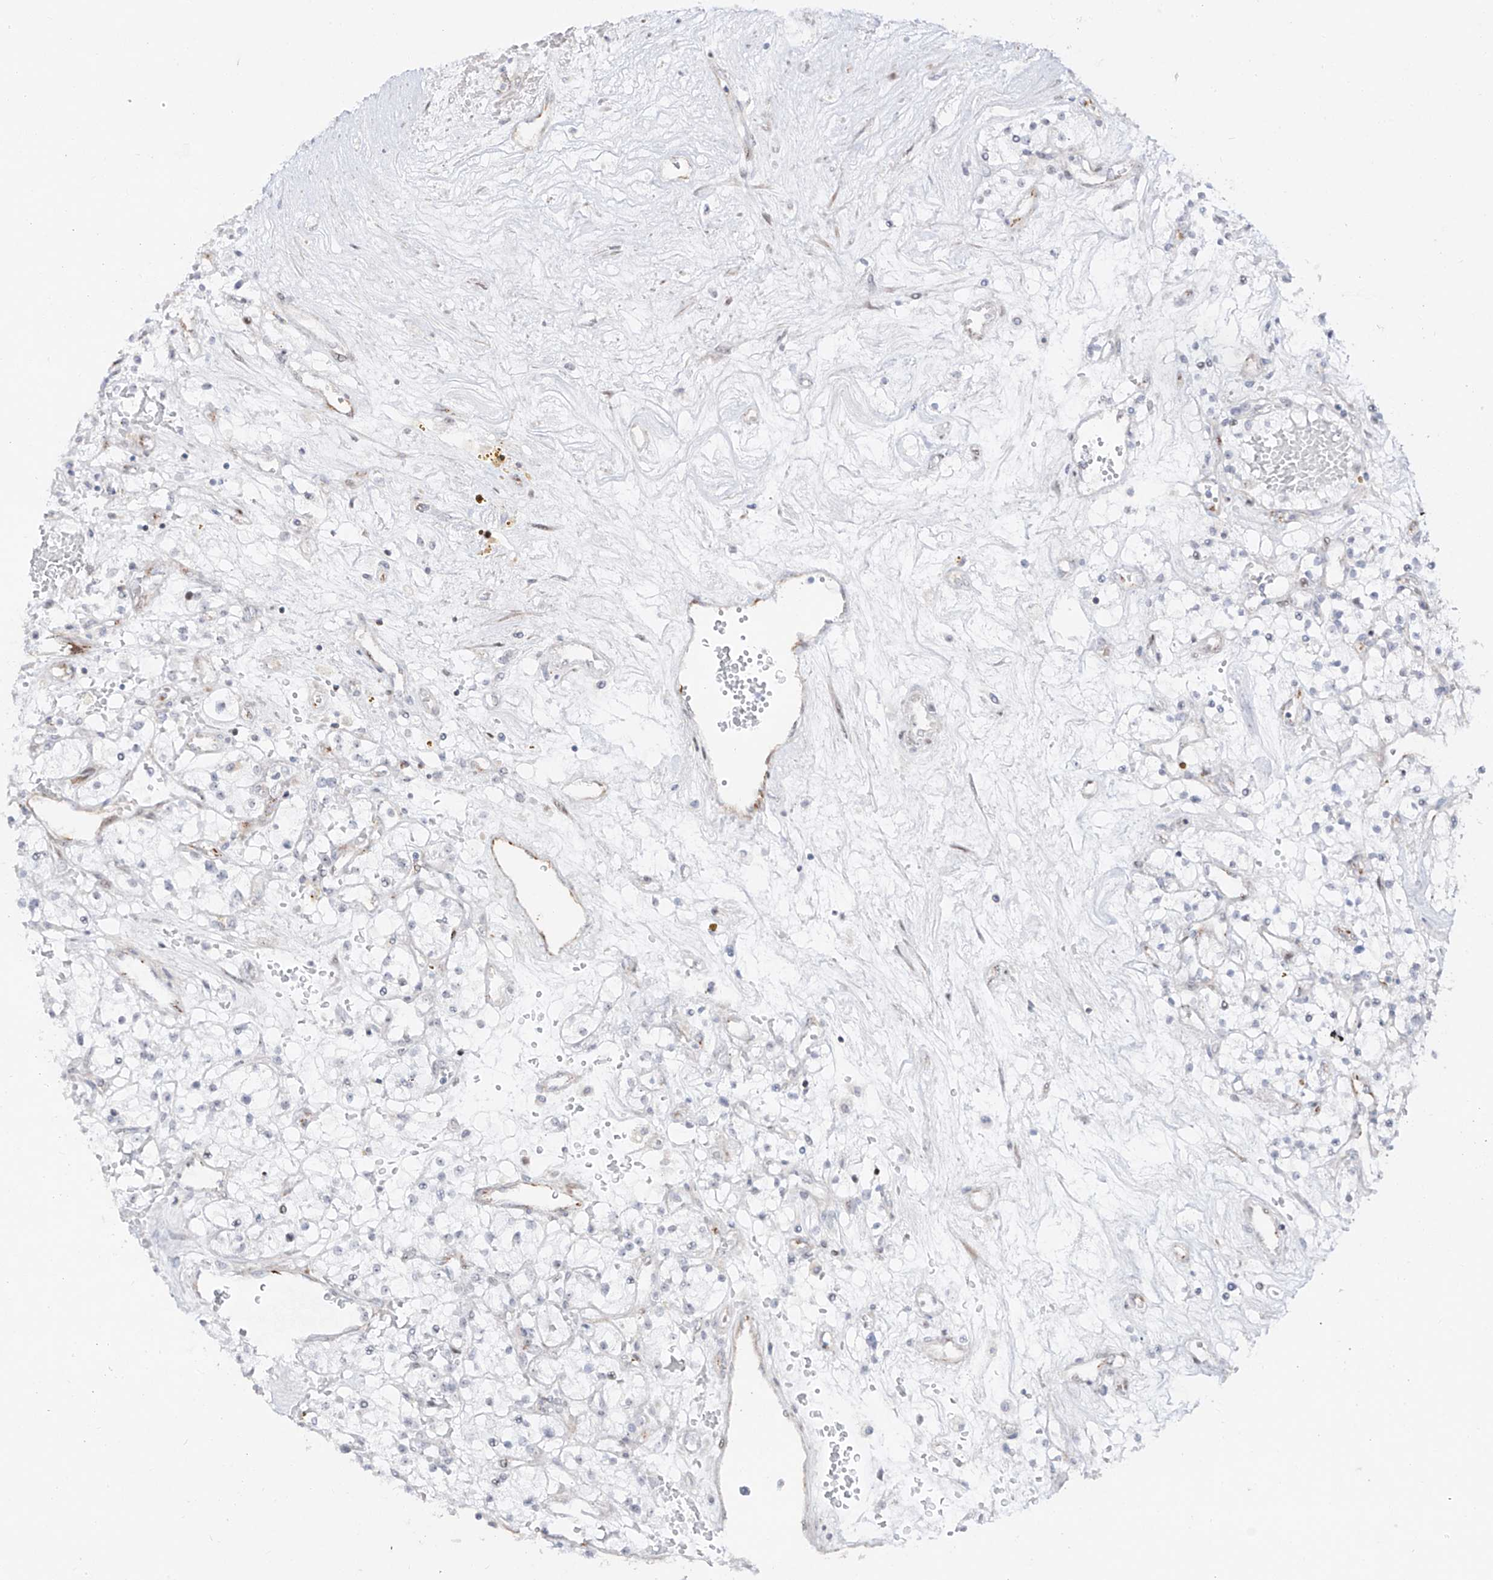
{"staining": {"intensity": "negative", "quantity": "none", "location": "none"}, "tissue": "renal cancer", "cell_type": "Tumor cells", "image_type": "cancer", "snomed": [{"axis": "morphology", "description": "Normal tissue, NOS"}, {"axis": "morphology", "description": "Adenocarcinoma, NOS"}, {"axis": "topography", "description": "Kidney"}], "caption": "Human renal cancer (adenocarcinoma) stained for a protein using immunohistochemistry (IHC) displays no staining in tumor cells.", "gene": "ZNF180", "patient": {"sex": "male", "age": 68}}